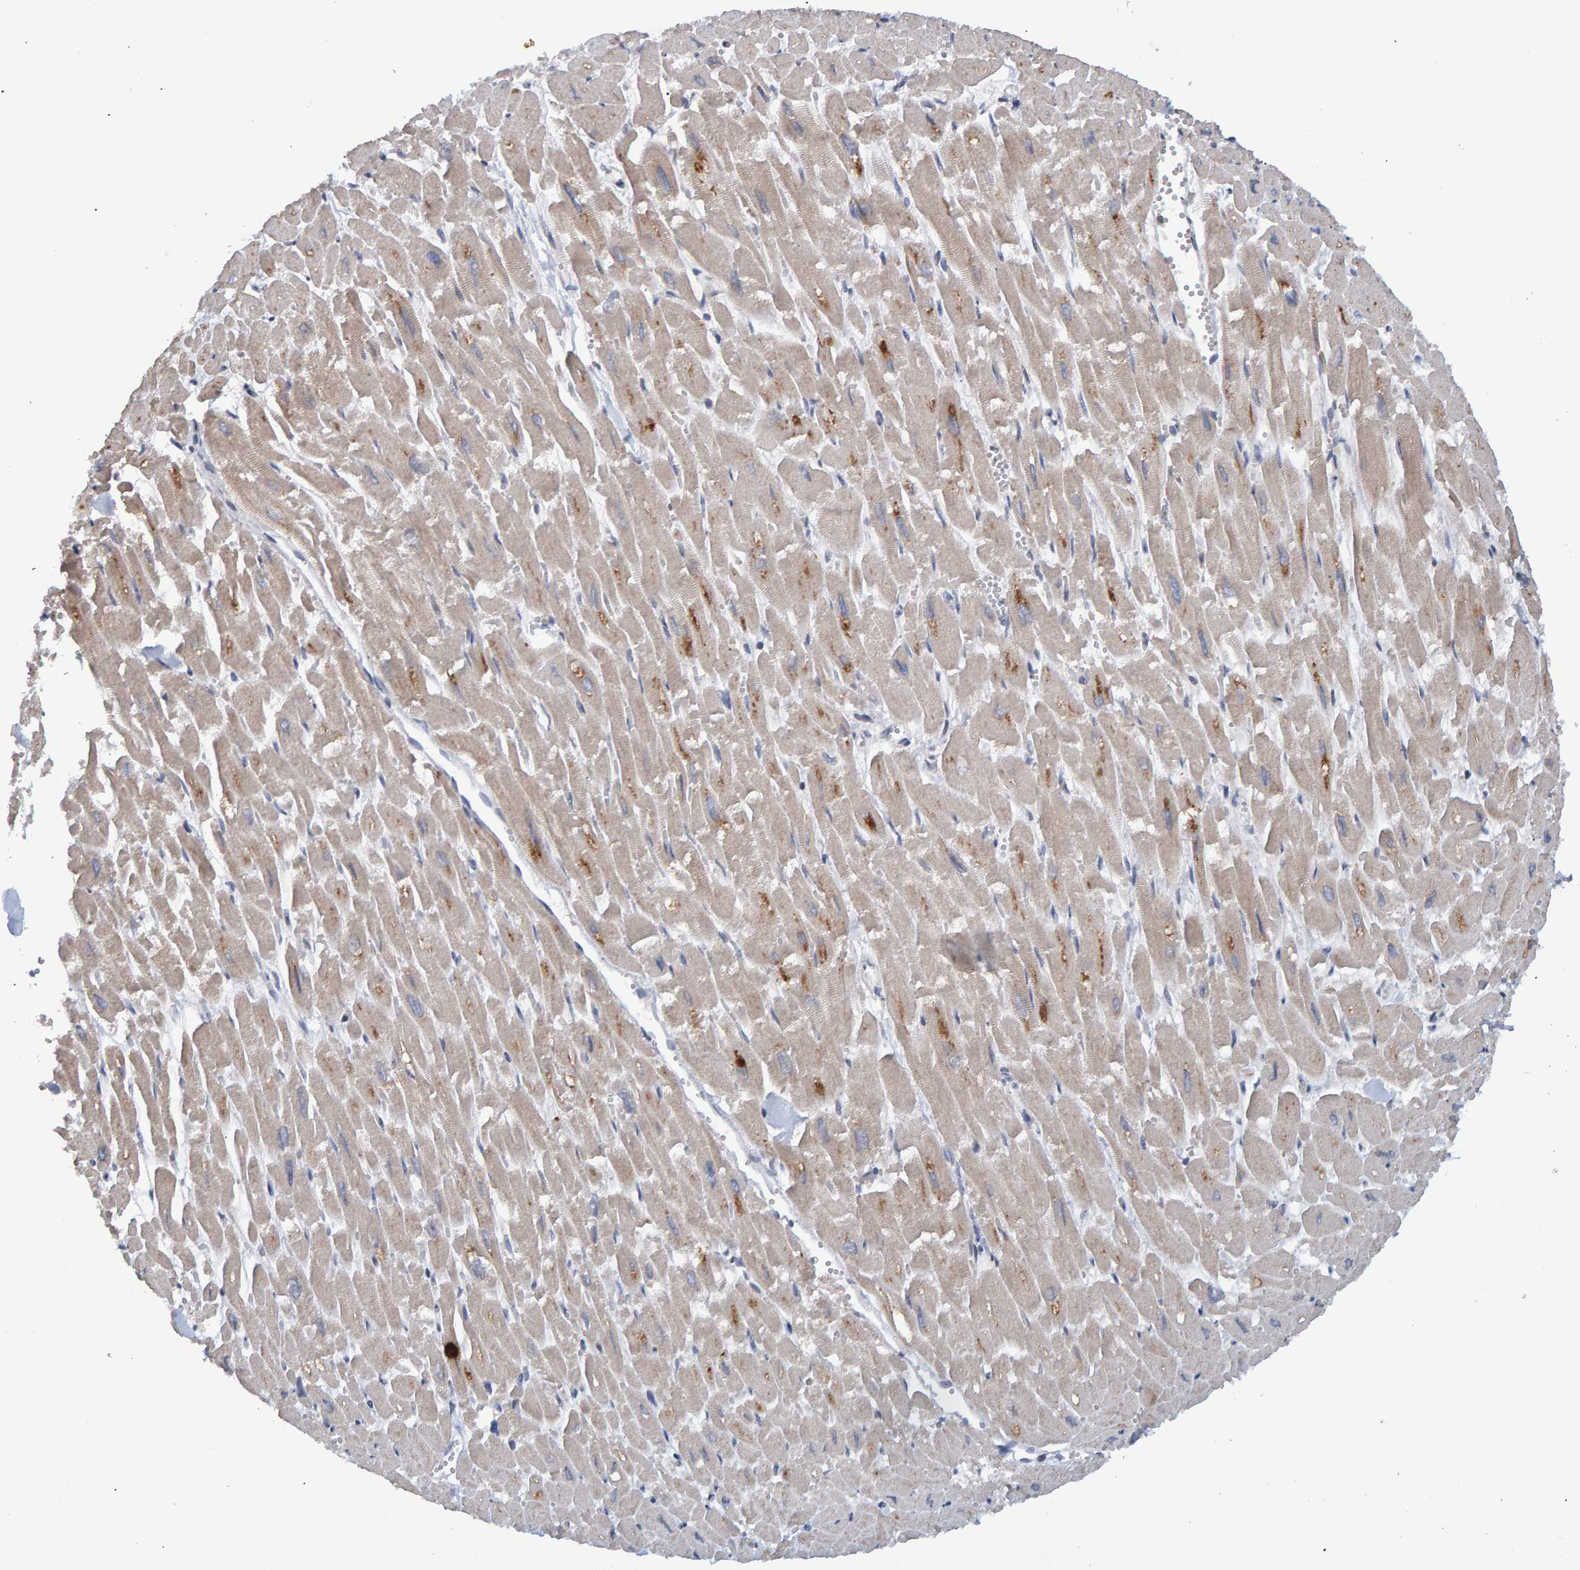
{"staining": {"intensity": "moderate", "quantity": ">75%", "location": "cytoplasmic/membranous"}, "tissue": "heart muscle", "cell_type": "Cardiomyocytes", "image_type": "normal", "snomed": [{"axis": "morphology", "description": "Normal tissue, NOS"}, {"axis": "topography", "description": "Heart"}], "caption": "Immunohistochemical staining of normal heart muscle exhibits medium levels of moderate cytoplasmic/membranous expression in approximately >75% of cardiomyocytes. (IHC, brightfield microscopy, high magnification).", "gene": "ESRP1", "patient": {"sex": "male", "age": 54}}